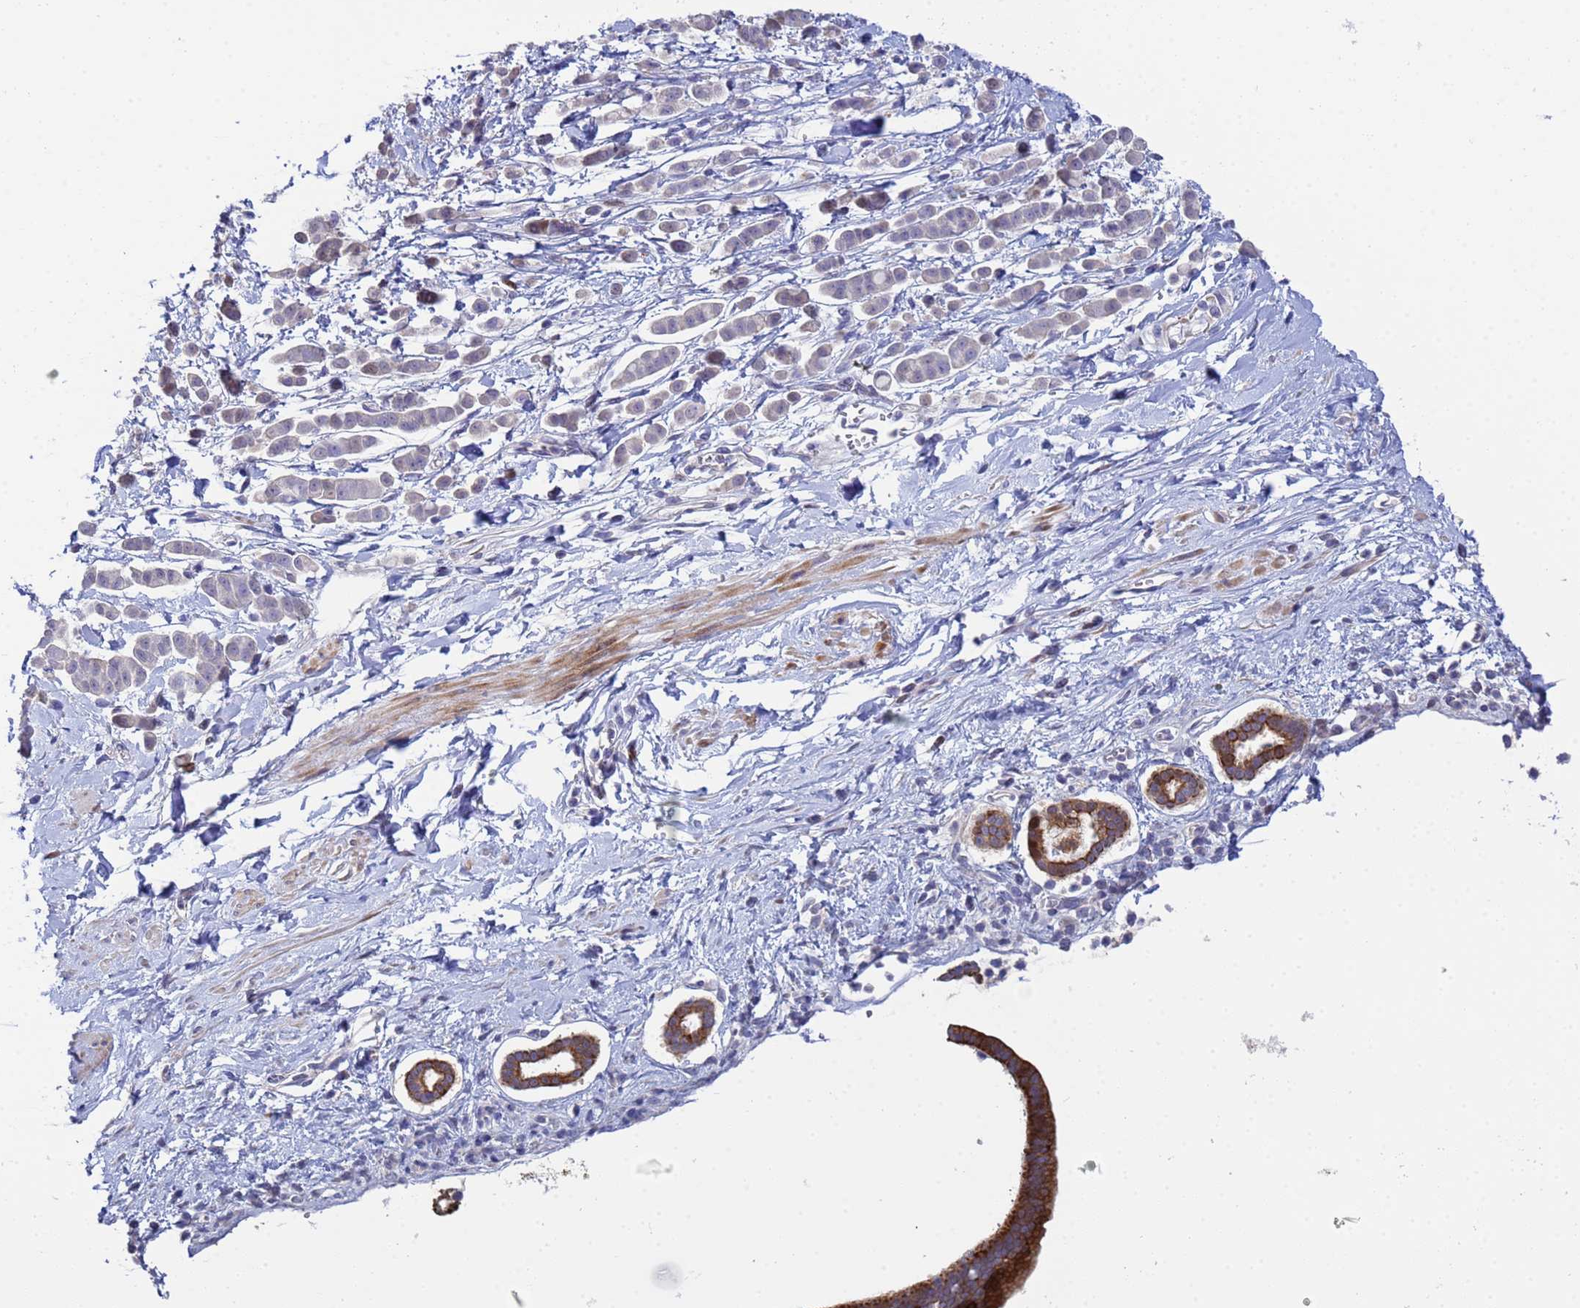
{"staining": {"intensity": "negative", "quantity": "none", "location": "none"}, "tissue": "pancreatic cancer", "cell_type": "Tumor cells", "image_type": "cancer", "snomed": [{"axis": "morphology", "description": "Normal tissue, NOS"}, {"axis": "morphology", "description": "Adenocarcinoma, NOS"}, {"axis": "topography", "description": "Pancreas"}], "caption": "Tumor cells show no significant expression in pancreatic adenocarcinoma. Brightfield microscopy of IHC stained with DAB (brown) and hematoxylin (blue), captured at high magnification.", "gene": "PPP6R1", "patient": {"sex": "female", "age": 64}}